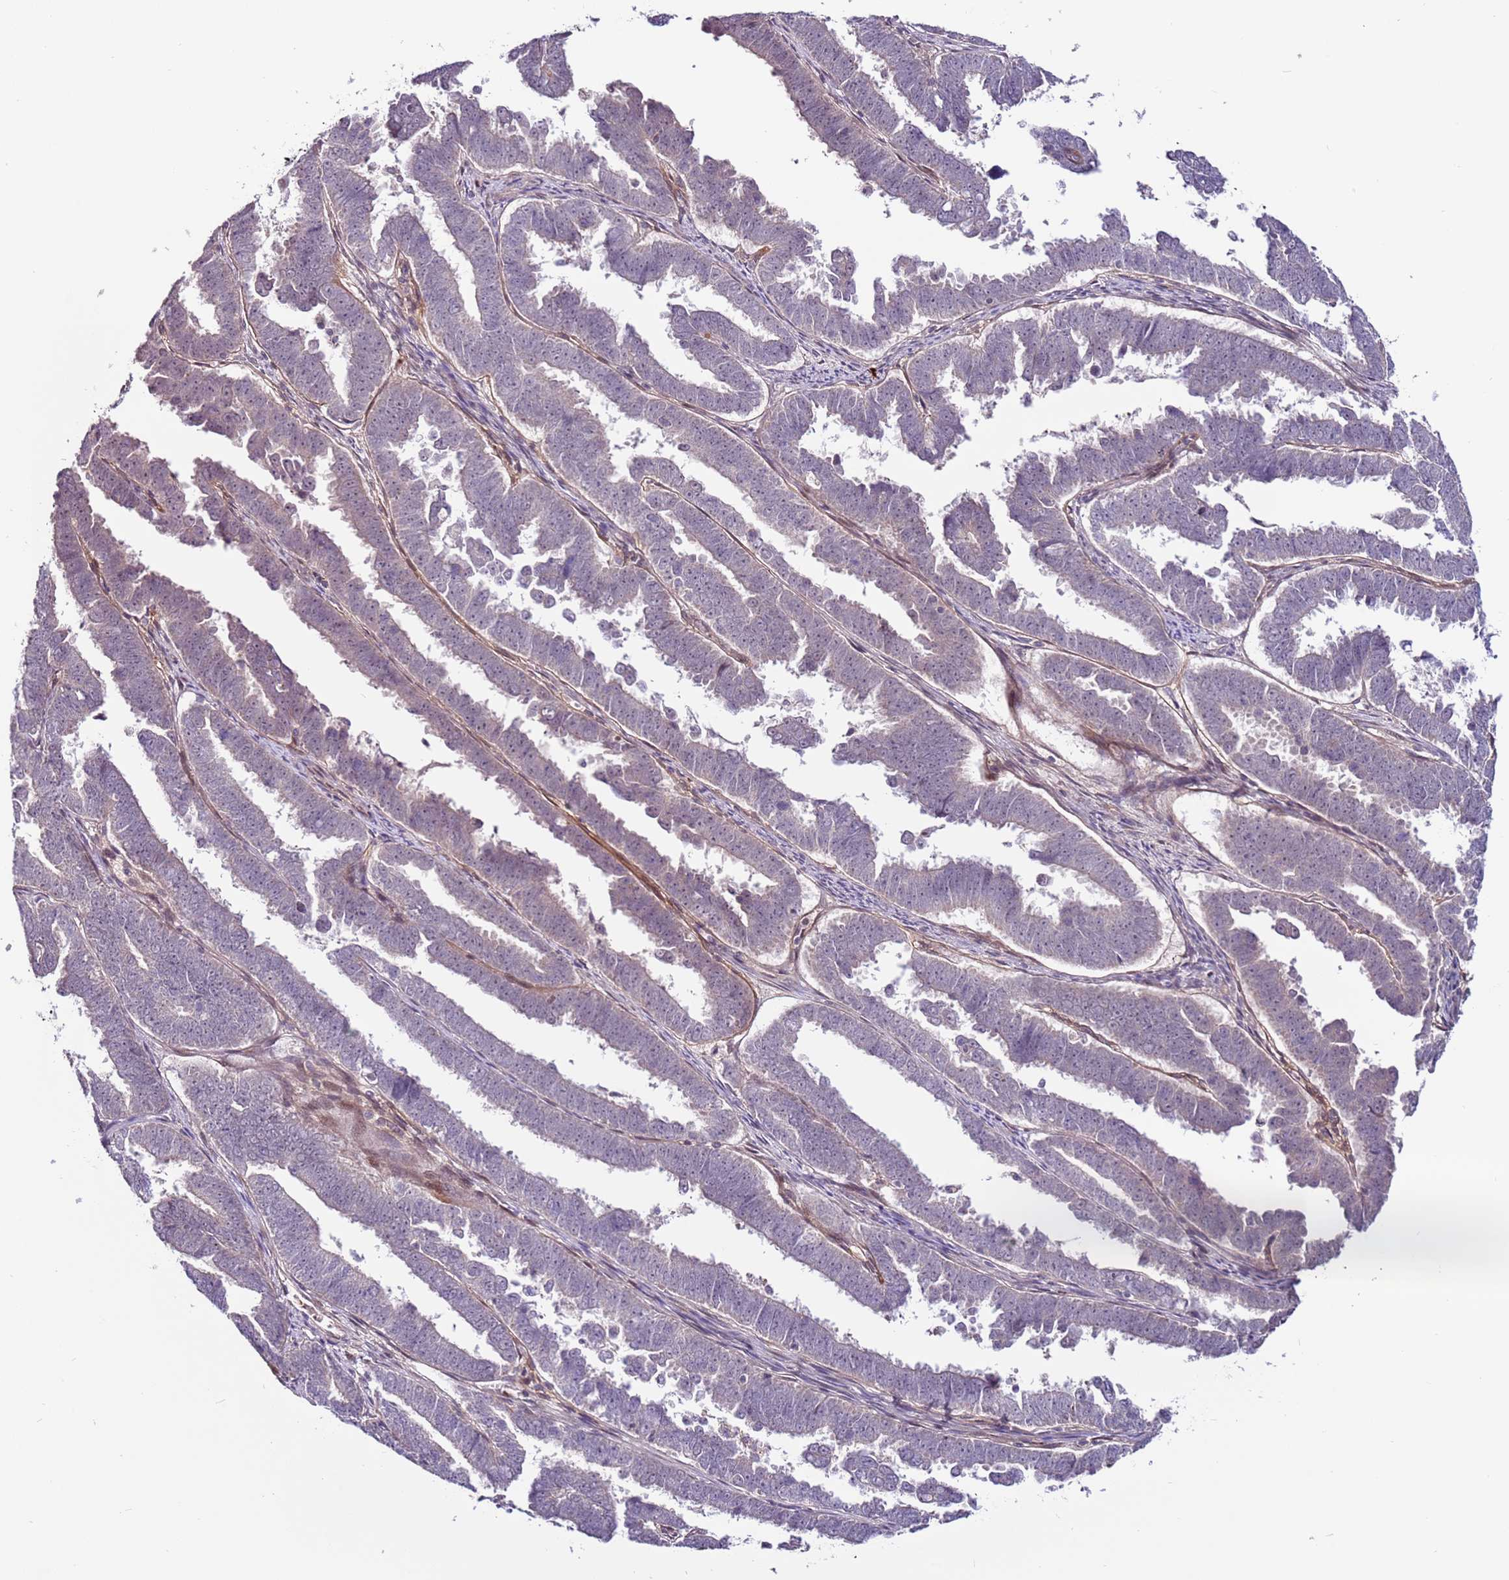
{"staining": {"intensity": "negative", "quantity": "none", "location": "none"}, "tissue": "endometrial cancer", "cell_type": "Tumor cells", "image_type": "cancer", "snomed": [{"axis": "morphology", "description": "Adenocarcinoma, NOS"}, {"axis": "topography", "description": "Endometrium"}], "caption": "Photomicrograph shows no significant protein positivity in tumor cells of endometrial cancer (adenocarcinoma).", "gene": "MTG2", "patient": {"sex": "female", "age": 75}}